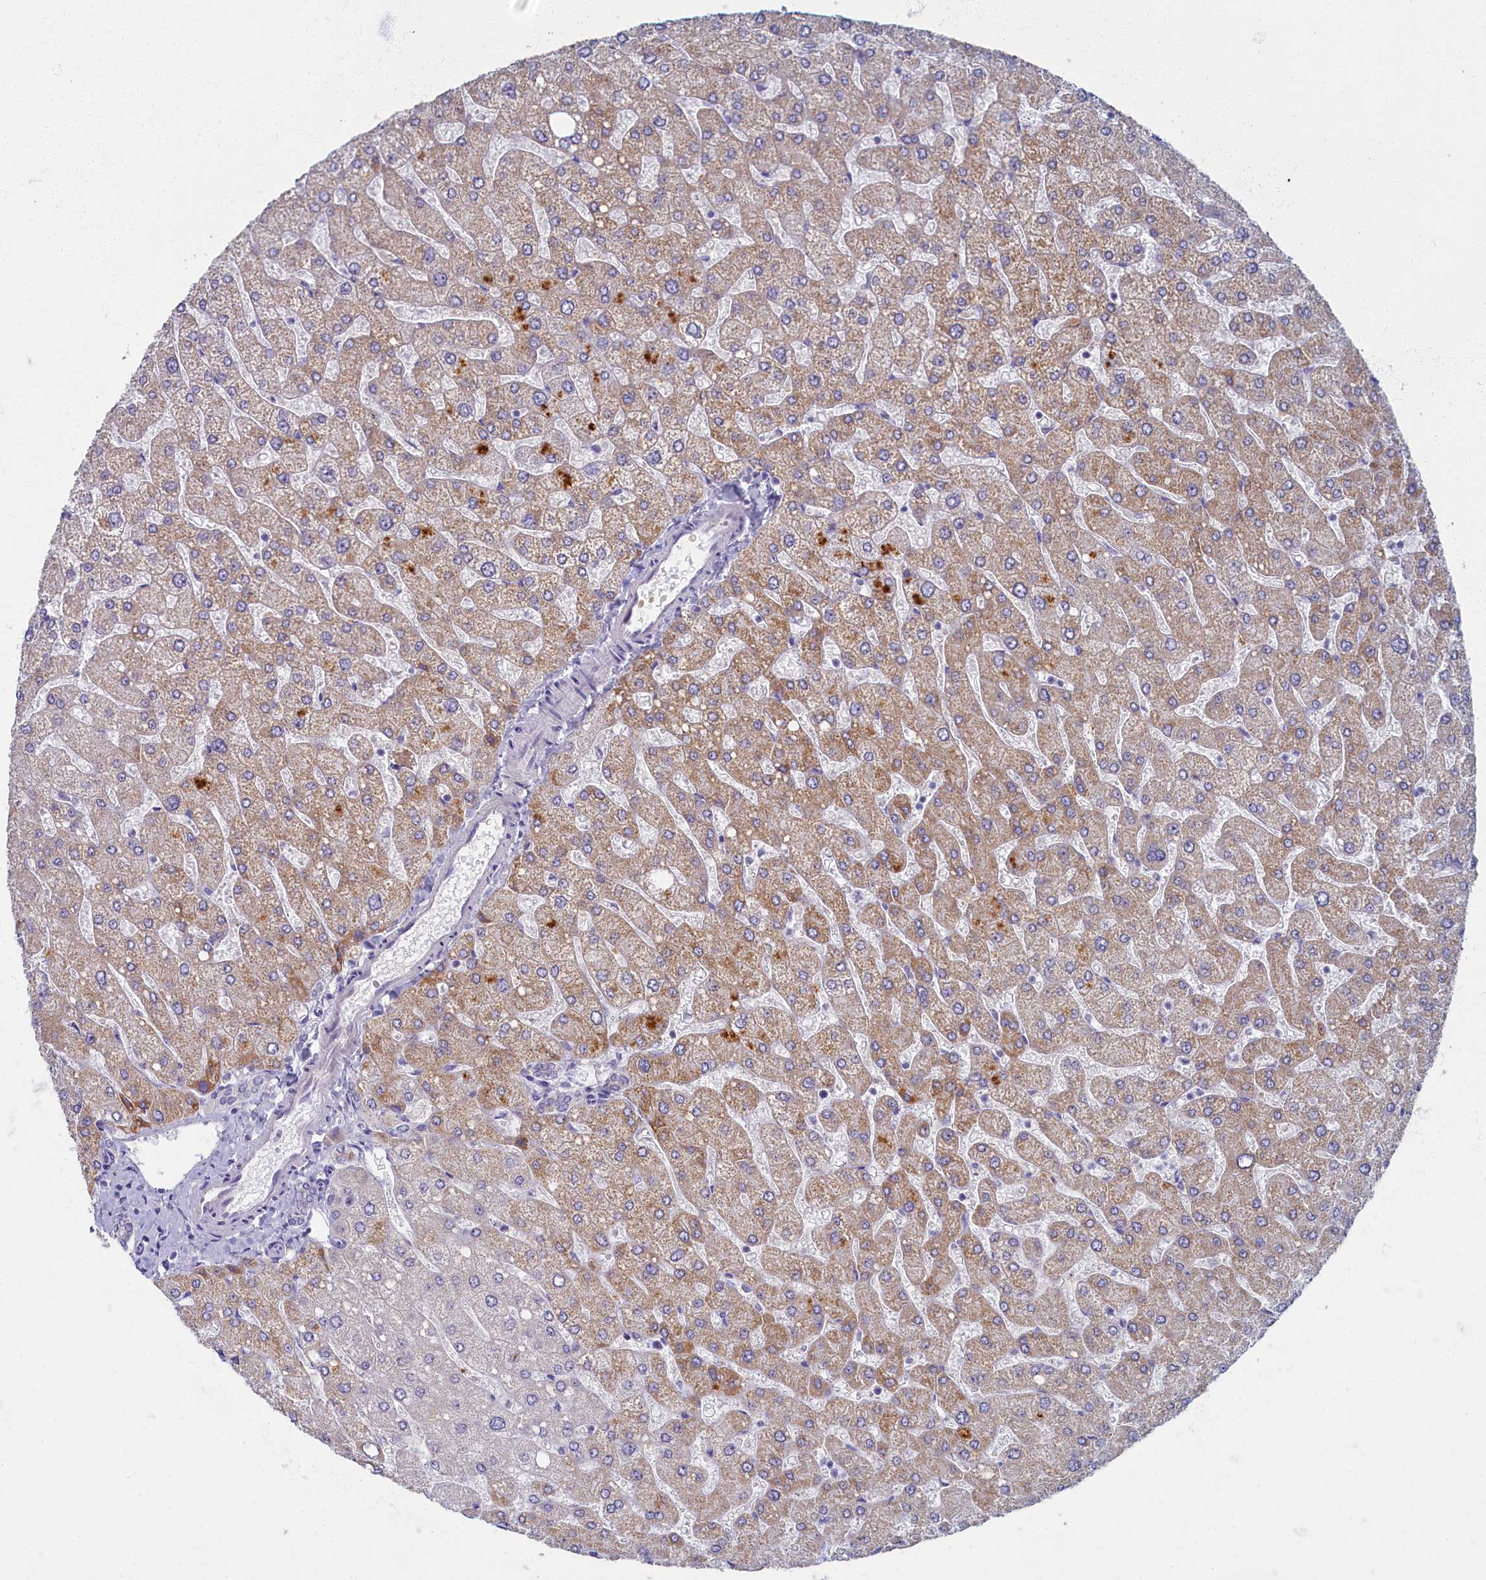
{"staining": {"intensity": "negative", "quantity": "none", "location": "none"}, "tissue": "liver", "cell_type": "Cholangiocytes", "image_type": "normal", "snomed": [{"axis": "morphology", "description": "Normal tissue, NOS"}, {"axis": "topography", "description": "Liver"}], "caption": "The histopathology image exhibits no staining of cholangiocytes in unremarkable liver.", "gene": "OCIAD2", "patient": {"sex": "male", "age": 55}}